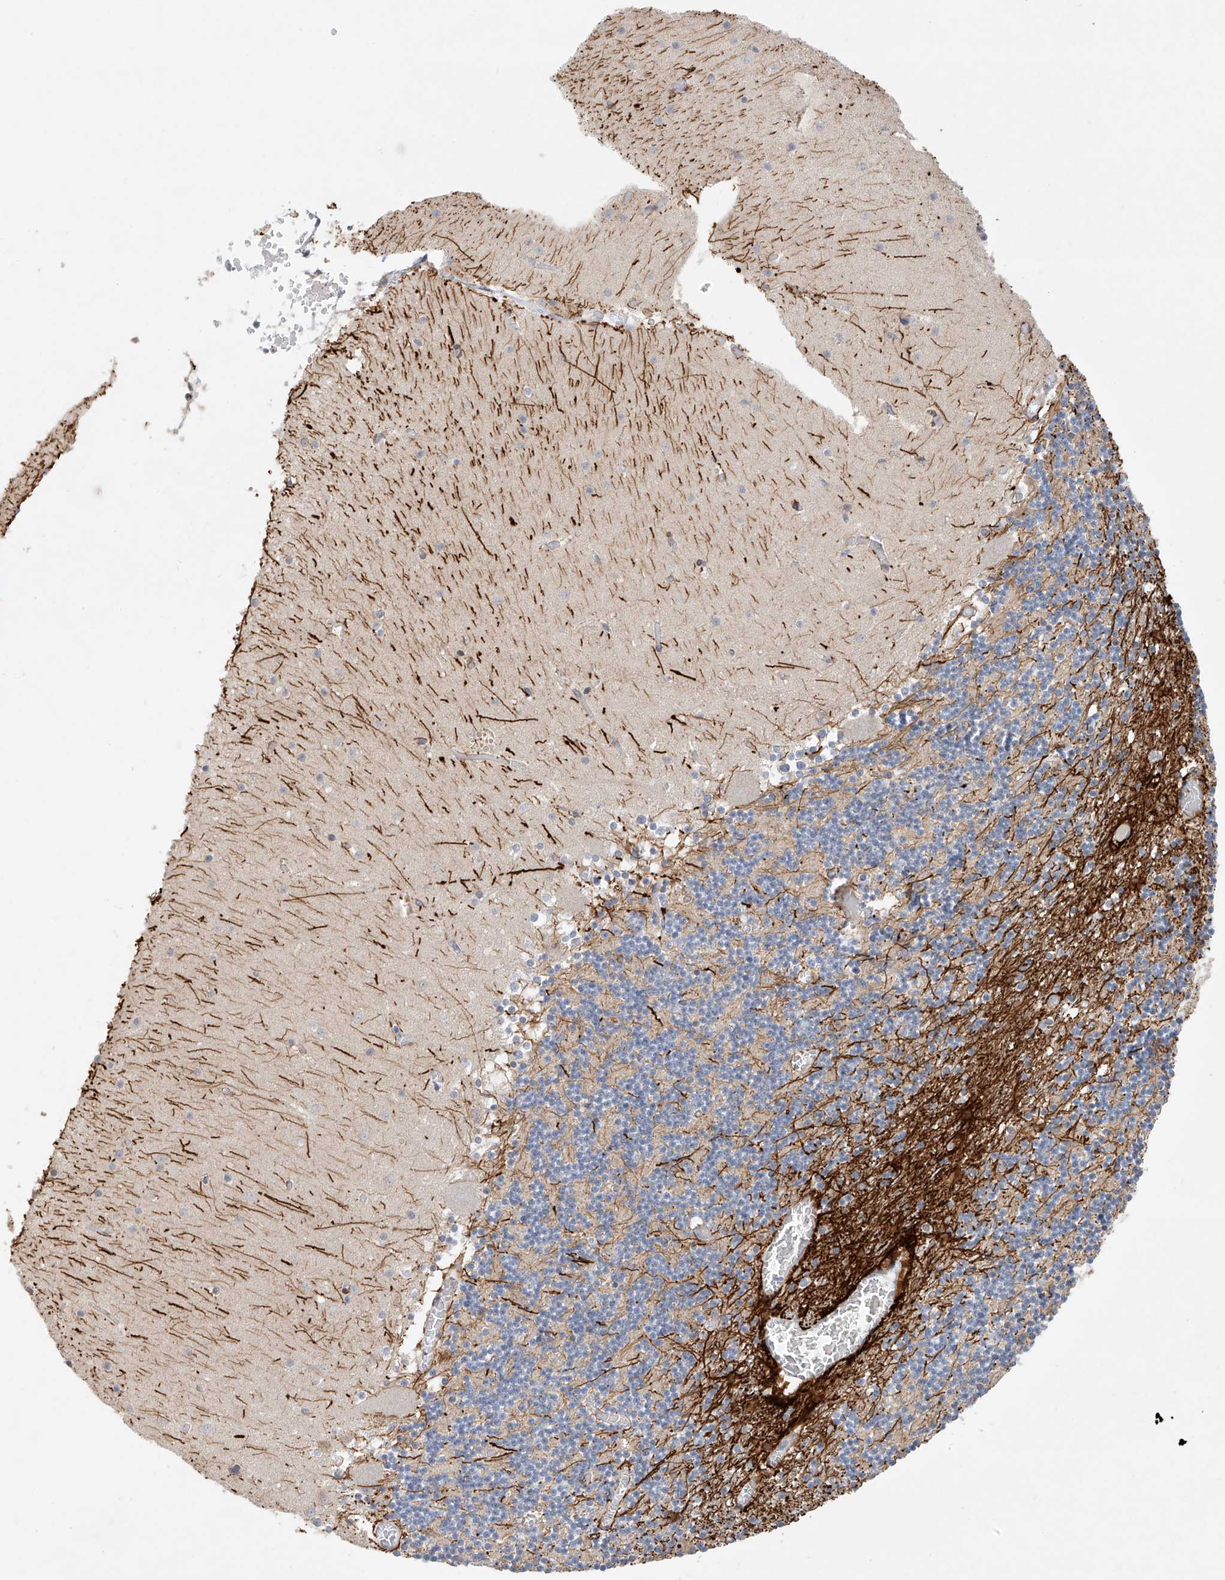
{"staining": {"intensity": "moderate", "quantity": "<25%", "location": "cytoplasmic/membranous"}, "tissue": "cerebellum", "cell_type": "Cells in granular layer", "image_type": "normal", "snomed": [{"axis": "morphology", "description": "Normal tissue, NOS"}, {"axis": "topography", "description": "Cerebellum"}], "caption": "Approximately <25% of cells in granular layer in unremarkable cerebellum exhibit moderate cytoplasmic/membranous protein expression as visualized by brown immunohistochemical staining.", "gene": "TASP1", "patient": {"sex": "female", "age": 28}}